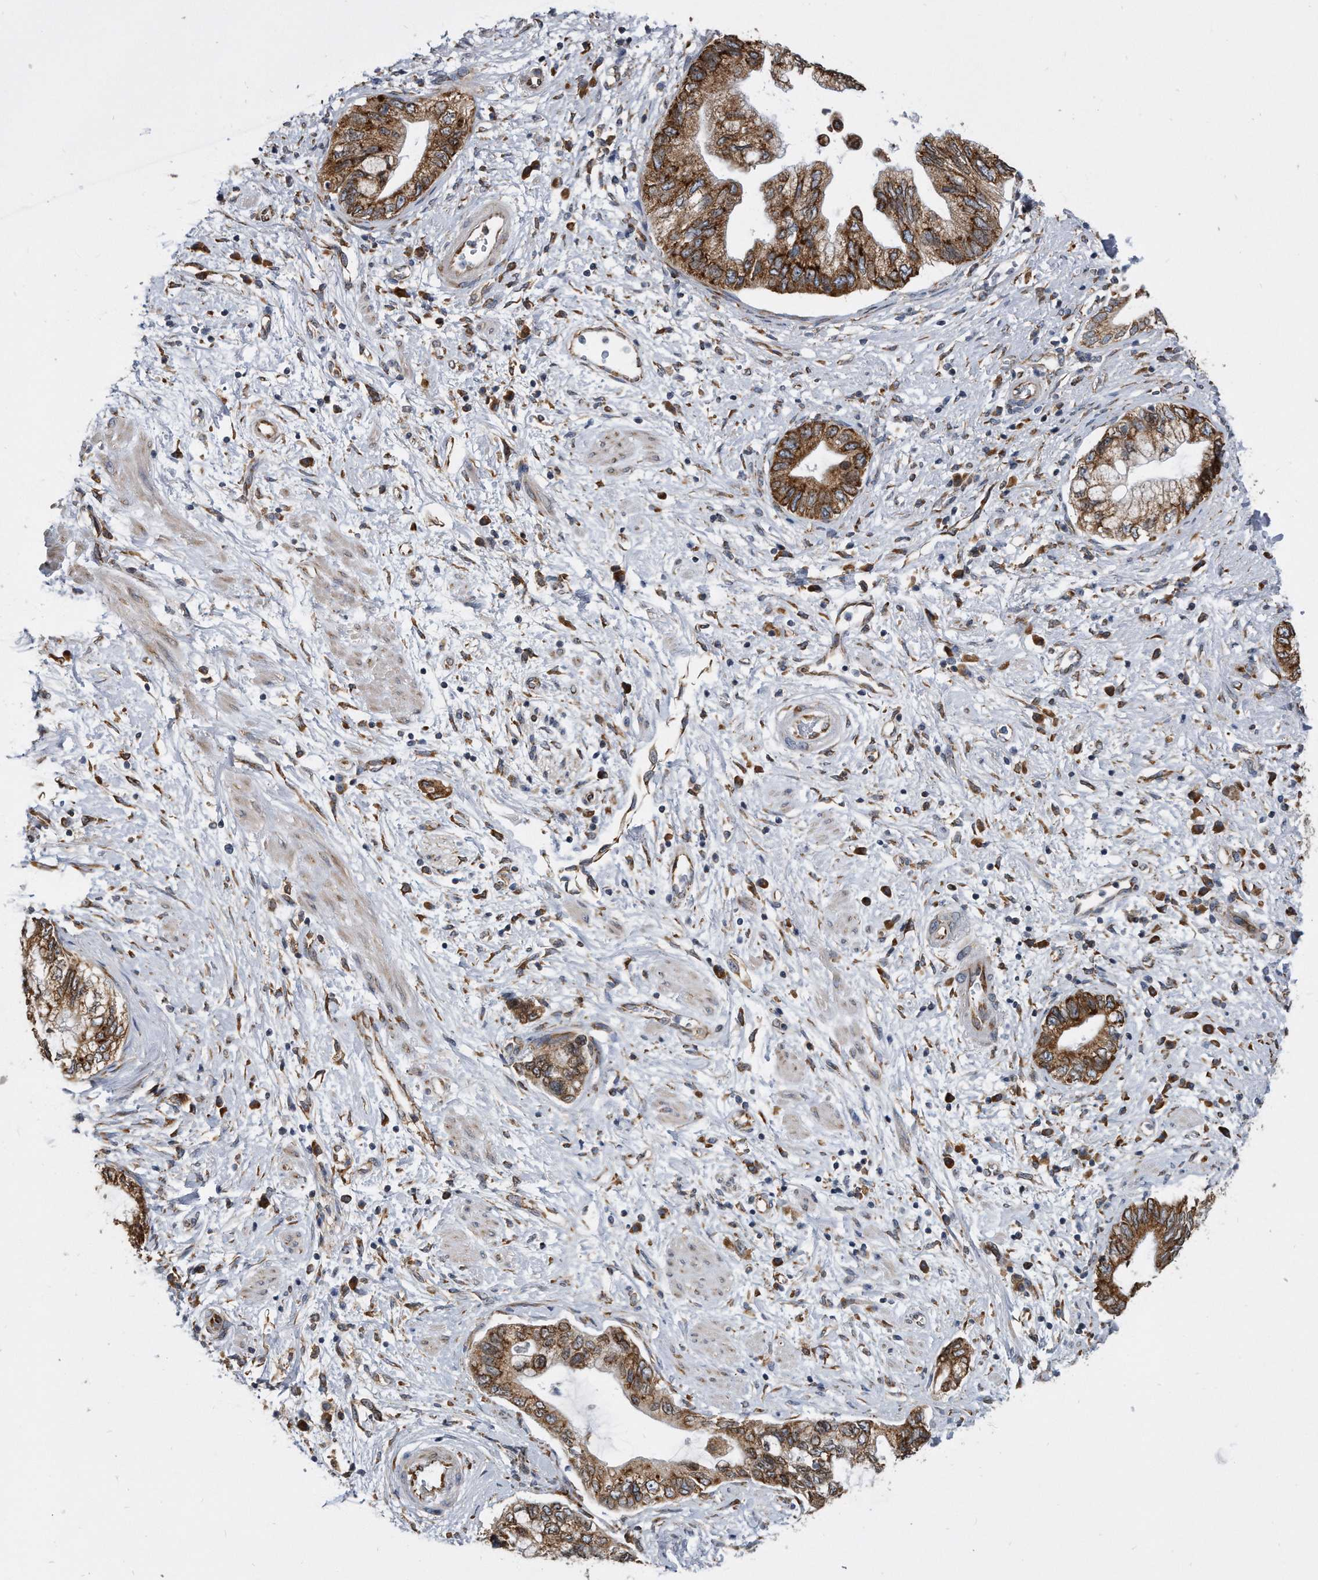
{"staining": {"intensity": "strong", "quantity": ">75%", "location": "cytoplasmic/membranous"}, "tissue": "pancreatic cancer", "cell_type": "Tumor cells", "image_type": "cancer", "snomed": [{"axis": "morphology", "description": "Adenocarcinoma, NOS"}, {"axis": "topography", "description": "Pancreas"}], "caption": "About >75% of tumor cells in pancreatic cancer (adenocarcinoma) display strong cytoplasmic/membranous protein positivity as visualized by brown immunohistochemical staining.", "gene": "CCDC47", "patient": {"sex": "female", "age": 73}}